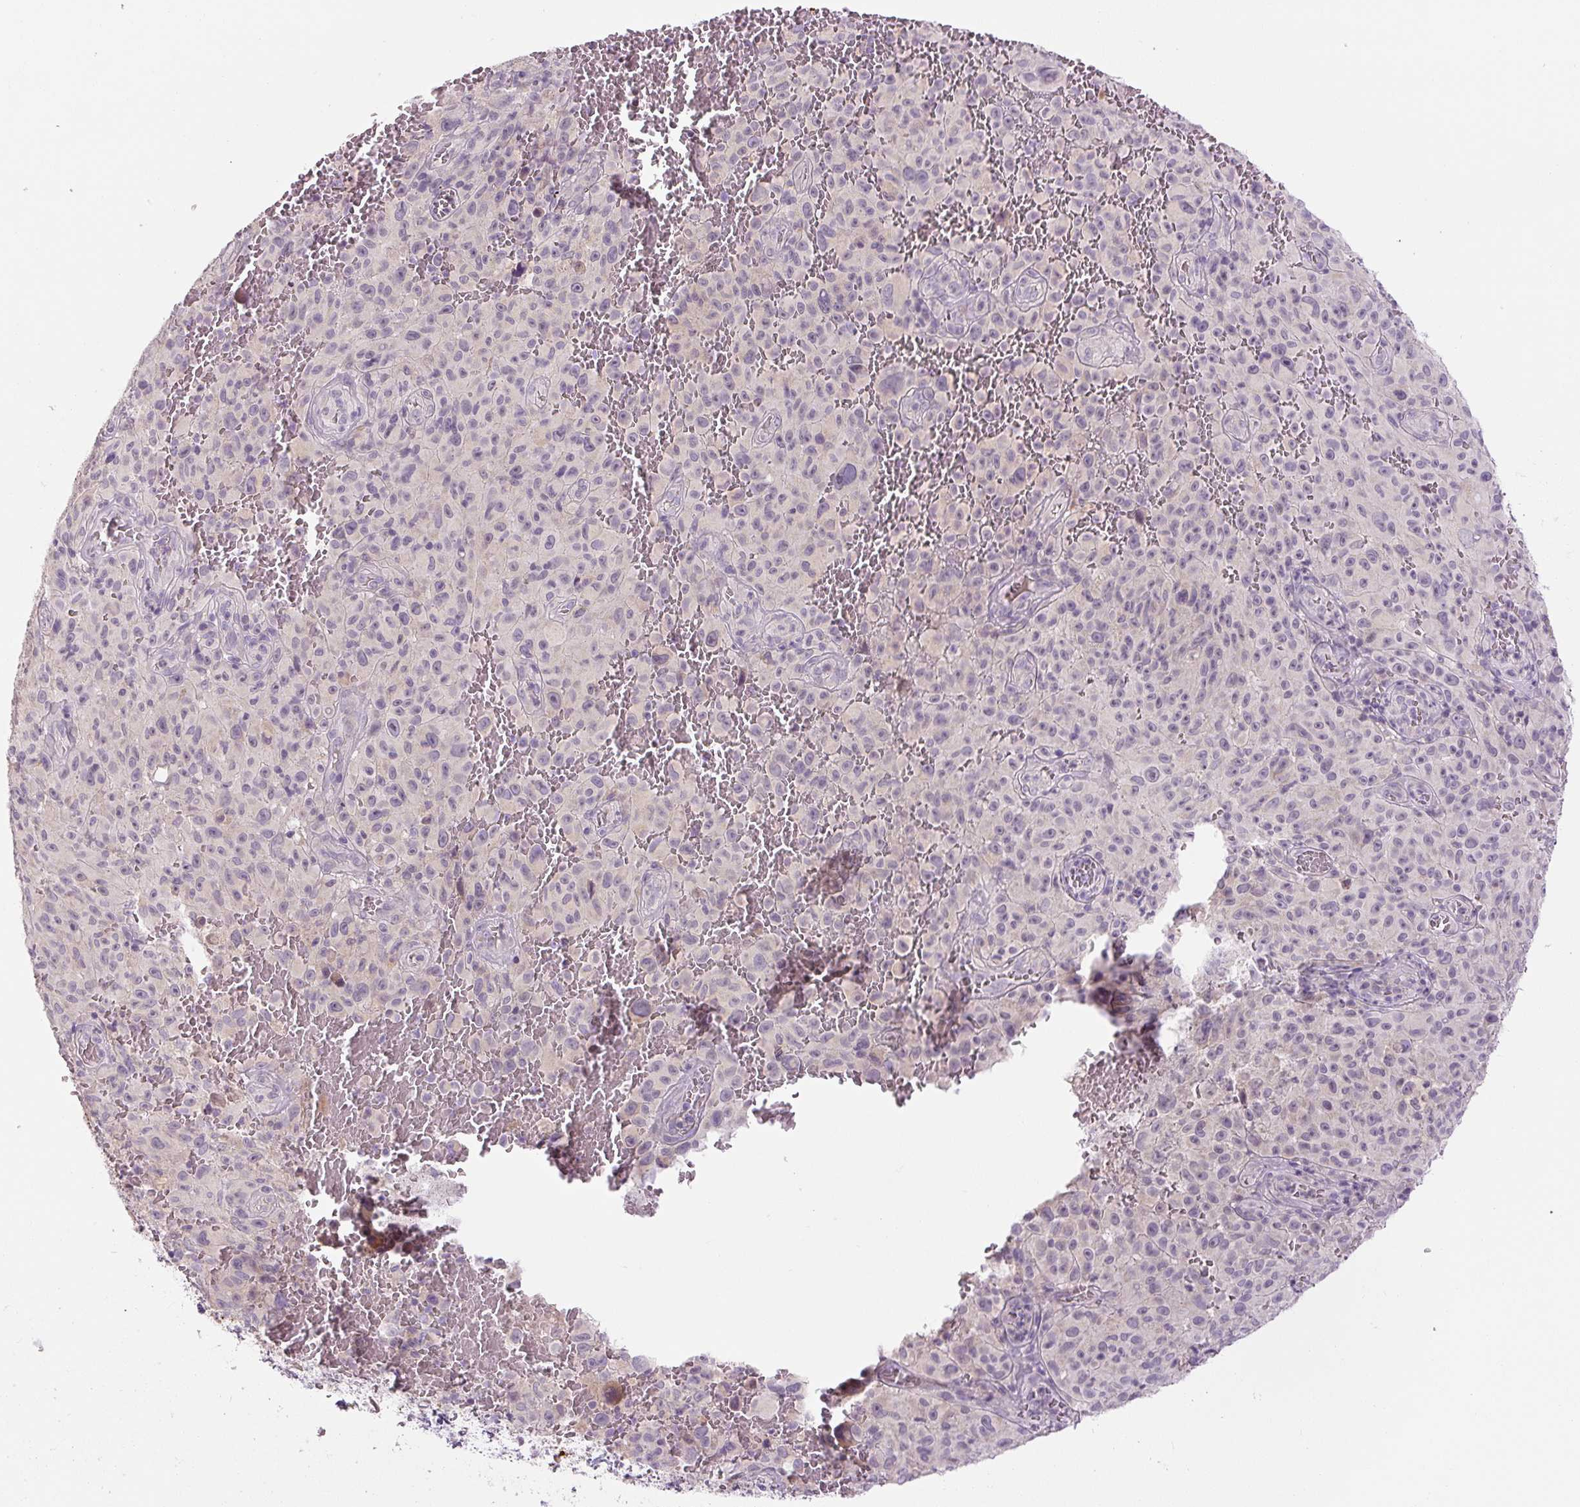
{"staining": {"intensity": "negative", "quantity": "none", "location": "none"}, "tissue": "melanoma", "cell_type": "Tumor cells", "image_type": "cancer", "snomed": [{"axis": "morphology", "description": "Malignant melanoma, NOS"}, {"axis": "topography", "description": "Skin"}], "caption": "Tumor cells are negative for brown protein staining in malignant melanoma.", "gene": "FABP7", "patient": {"sex": "female", "age": 82}}